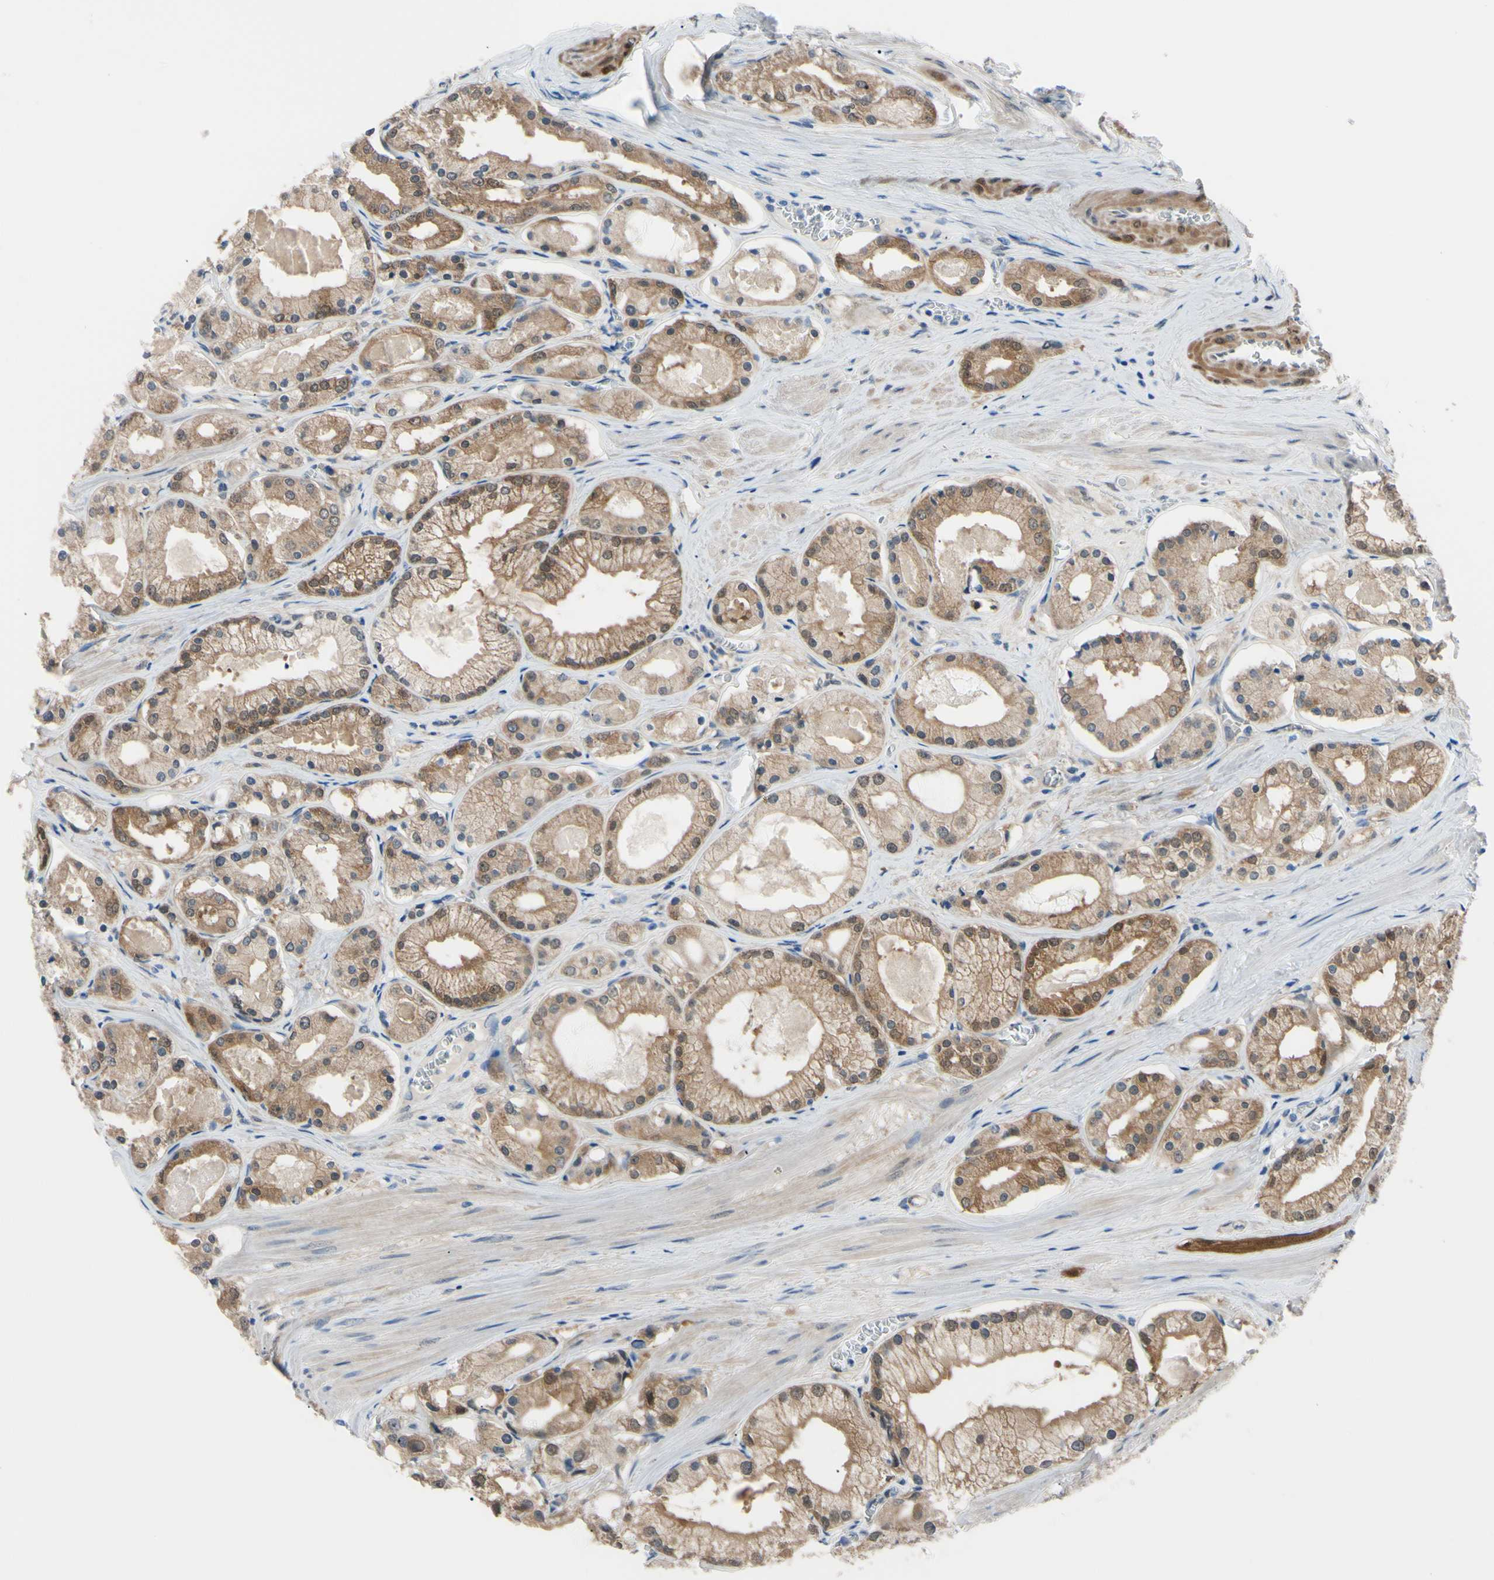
{"staining": {"intensity": "moderate", "quantity": ">75%", "location": "cytoplasmic/membranous"}, "tissue": "prostate cancer", "cell_type": "Tumor cells", "image_type": "cancer", "snomed": [{"axis": "morphology", "description": "Adenocarcinoma, High grade"}, {"axis": "topography", "description": "Prostate"}], "caption": "A micrograph of adenocarcinoma (high-grade) (prostate) stained for a protein demonstrates moderate cytoplasmic/membranous brown staining in tumor cells. Using DAB (brown) and hematoxylin (blue) stains, captured at high magnification using brightfield microscopy.", "gene": "NOL3", "patient": {"sex": "male", "age": 66}}